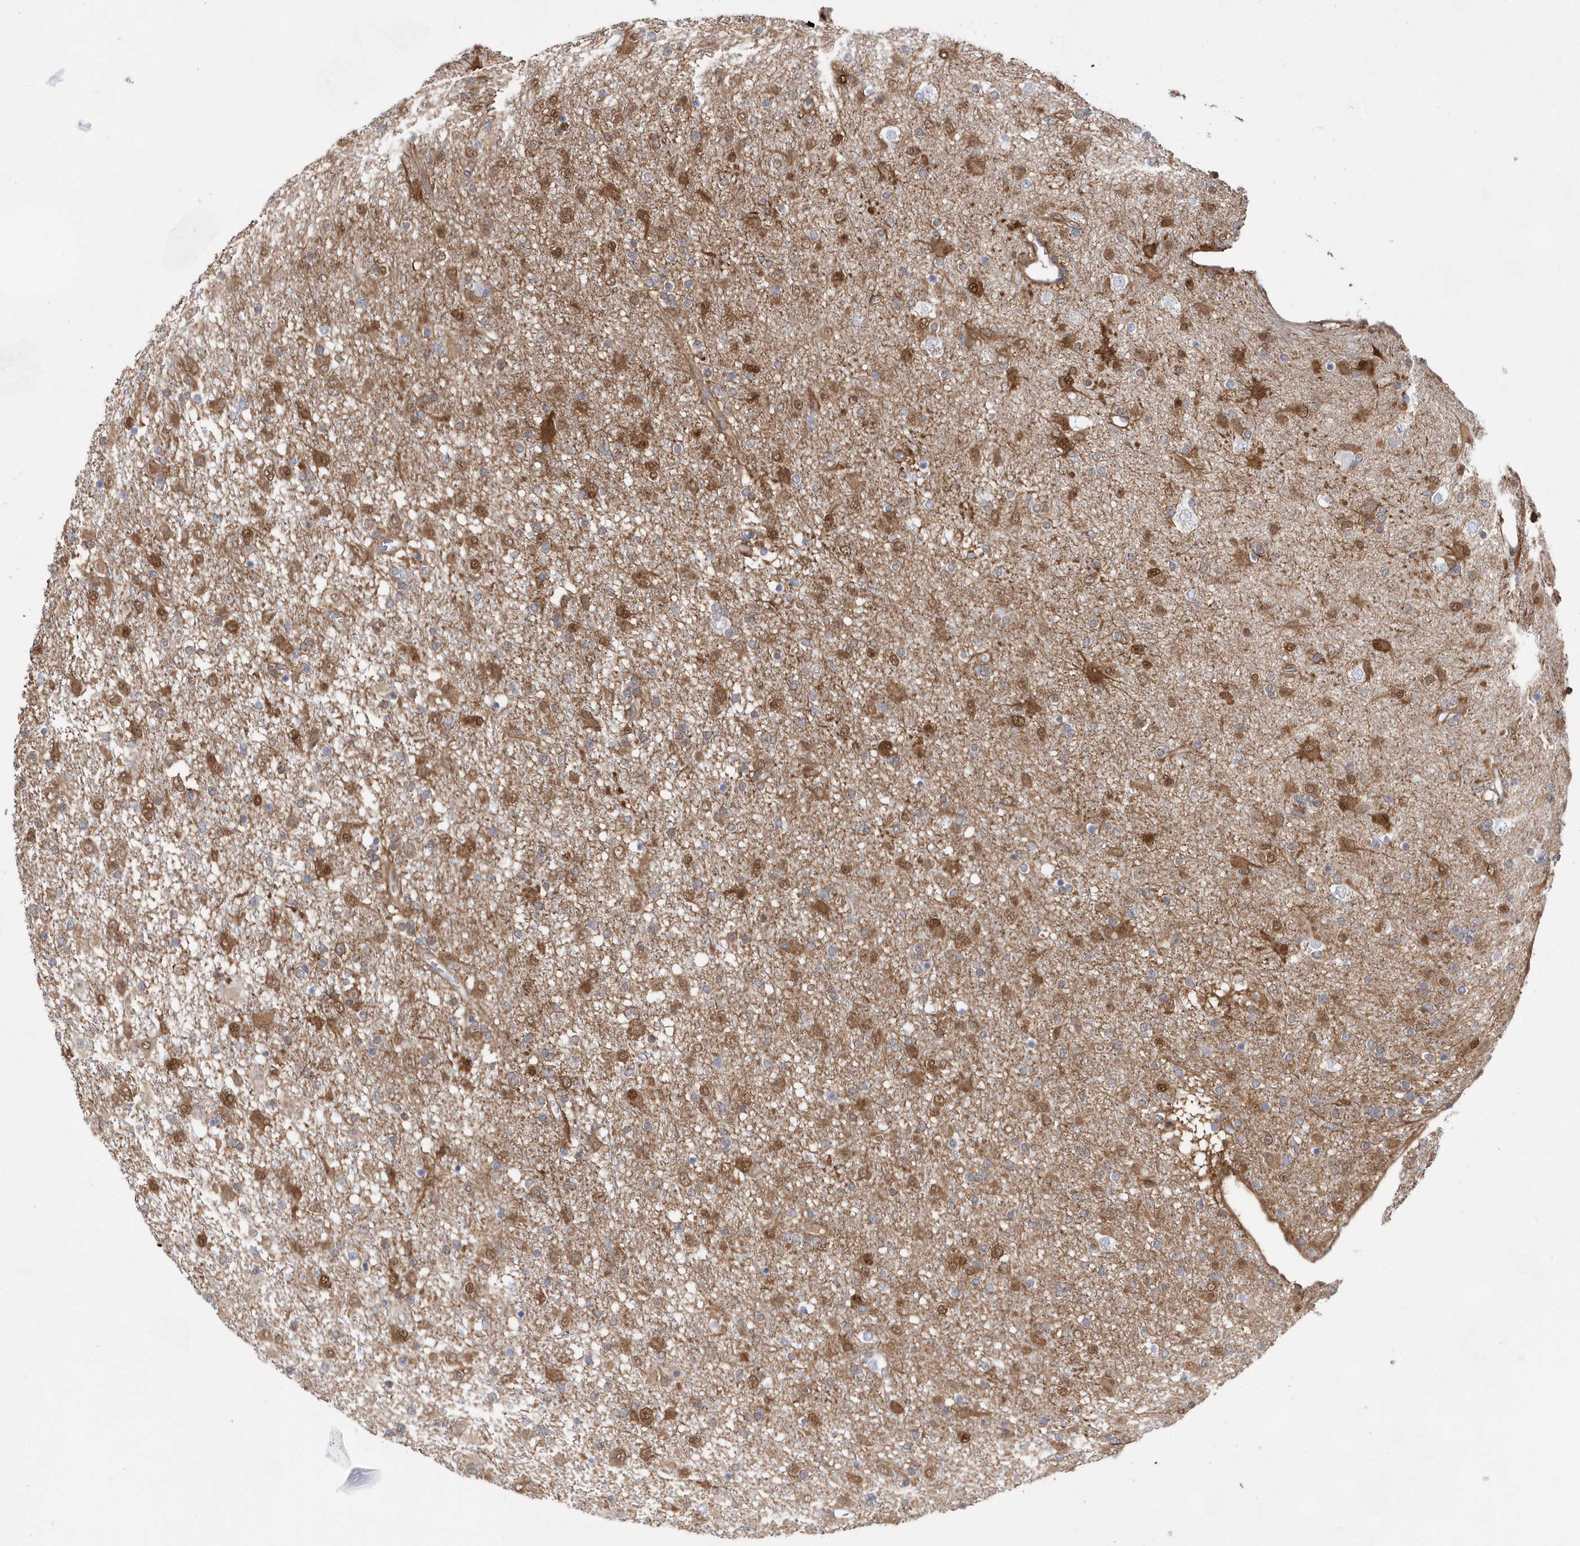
{"staining": {"intensity": "moderate", "quantity": "<25%", "location": "cytoplasmic/membranous,nuclear"}, "tissue": "glioma", "cell_type": "Tumor cells", "image_type": "cancer", "snomed": [{"axis": "morphology", "description": "Glioma, malignant, Low grade"}, {"axis": "topography", "description": "Brain"}], "caption": "An image of human low-grade glioma (malignant) stained for a protein displays moderate cytoplasmic/membranous and nuclear brown staining in tumor cells.", "gene": "BDH2", "patient": {"sex": "male", "age": 65}}